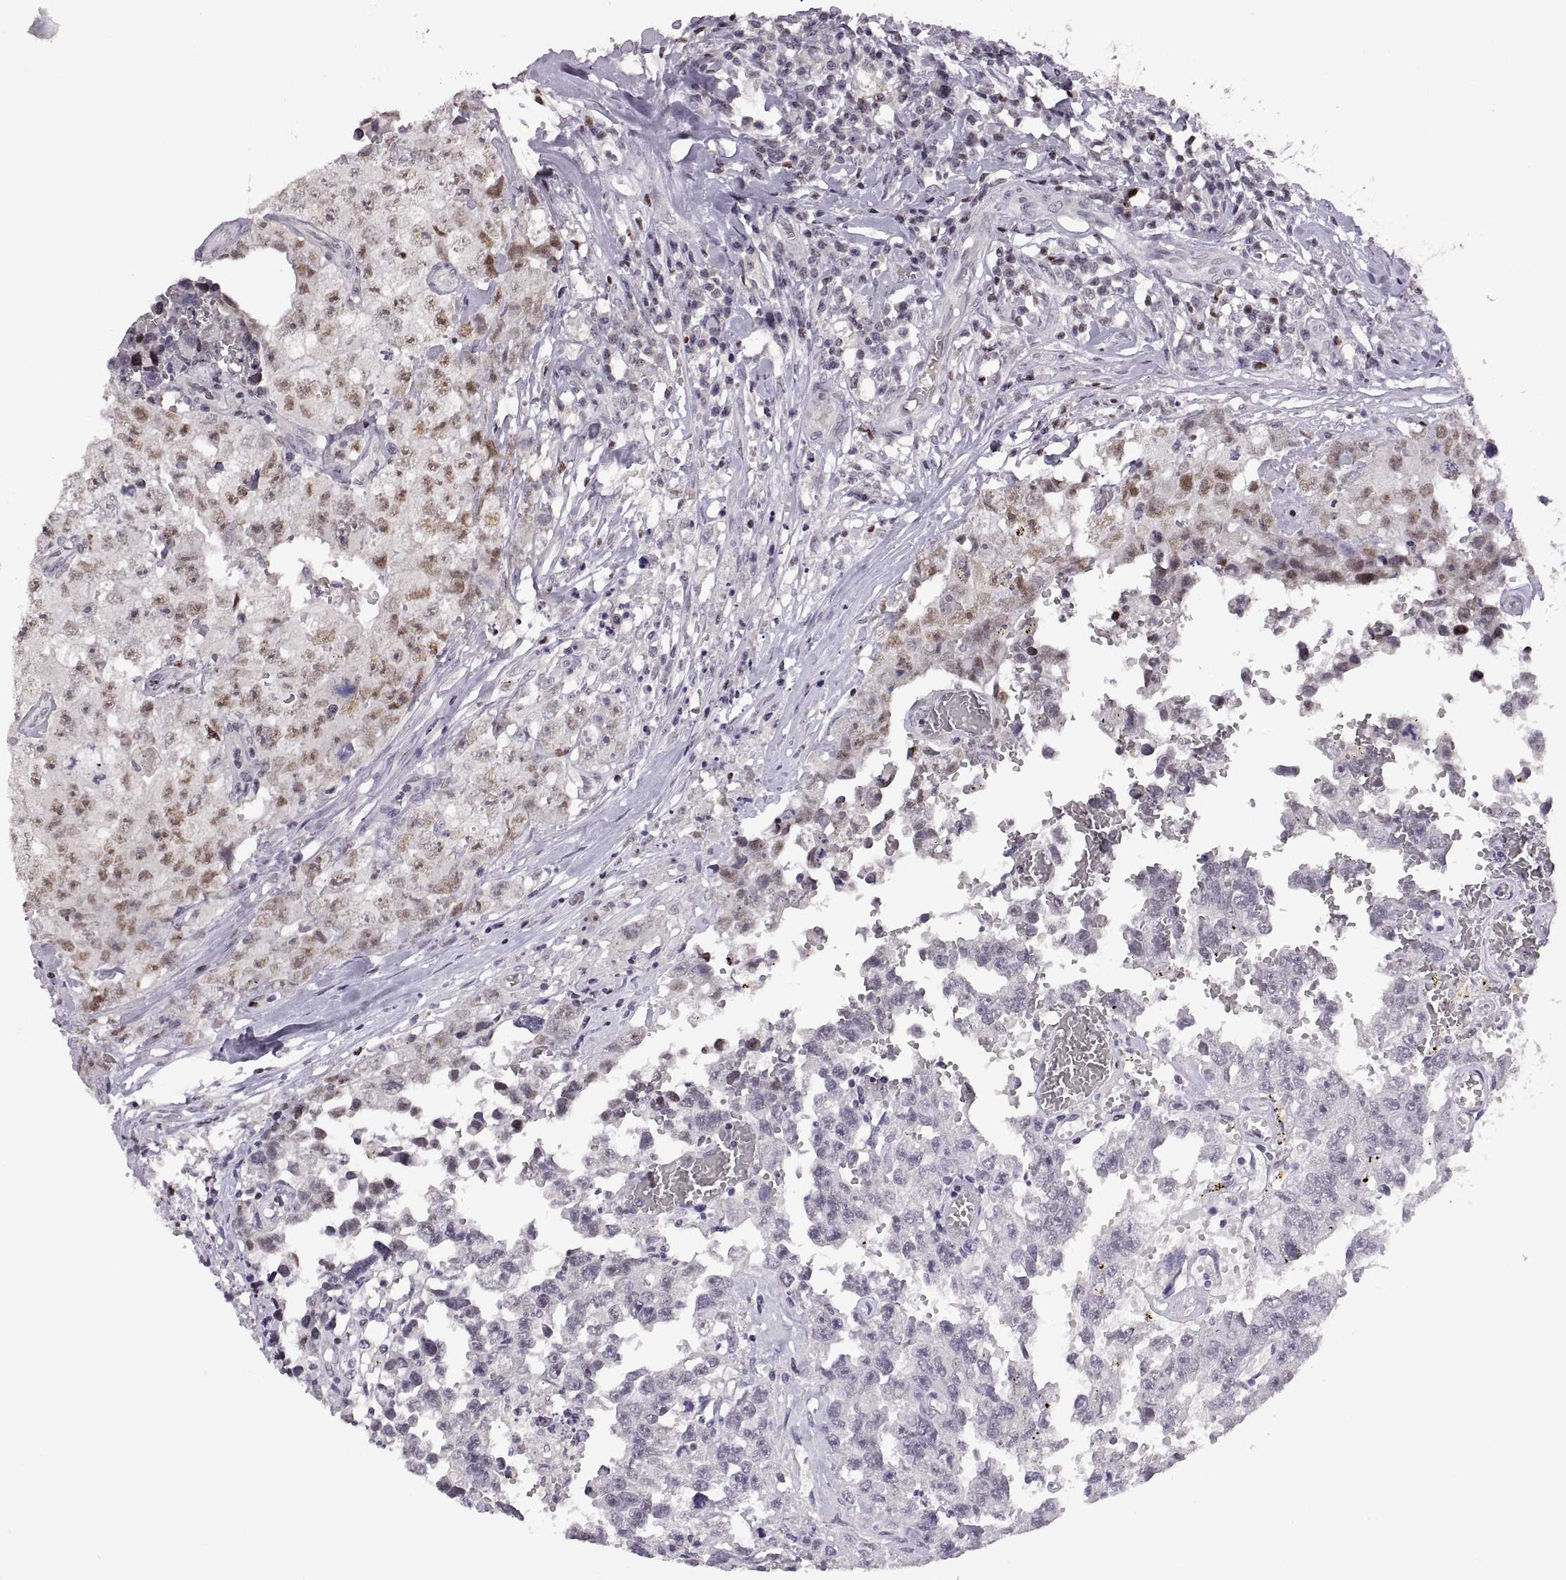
{"staining": {"intensity": "weak", "quantity": "25%-75%", "location": "nuclear"}, "tissue": "testis cancer", "cell_type": "Tumor cells", "image_type": "cancer", "snomed": [{"axis": "morphology", "description": "Carcinoma, Embryonal, NOS"}, {"axis": "topography", "description": "Testis"}], "caption": "Tumor cells demonstrate low levels of weak nuclear staining in approximately 25%-75% of cells in human testis cancer (embryonal carcinoma). (Brightfield microscopy of DAB IHC at high magnification).", "gene": "NEK2", "patient": {"sex": "male", "age": 36}}